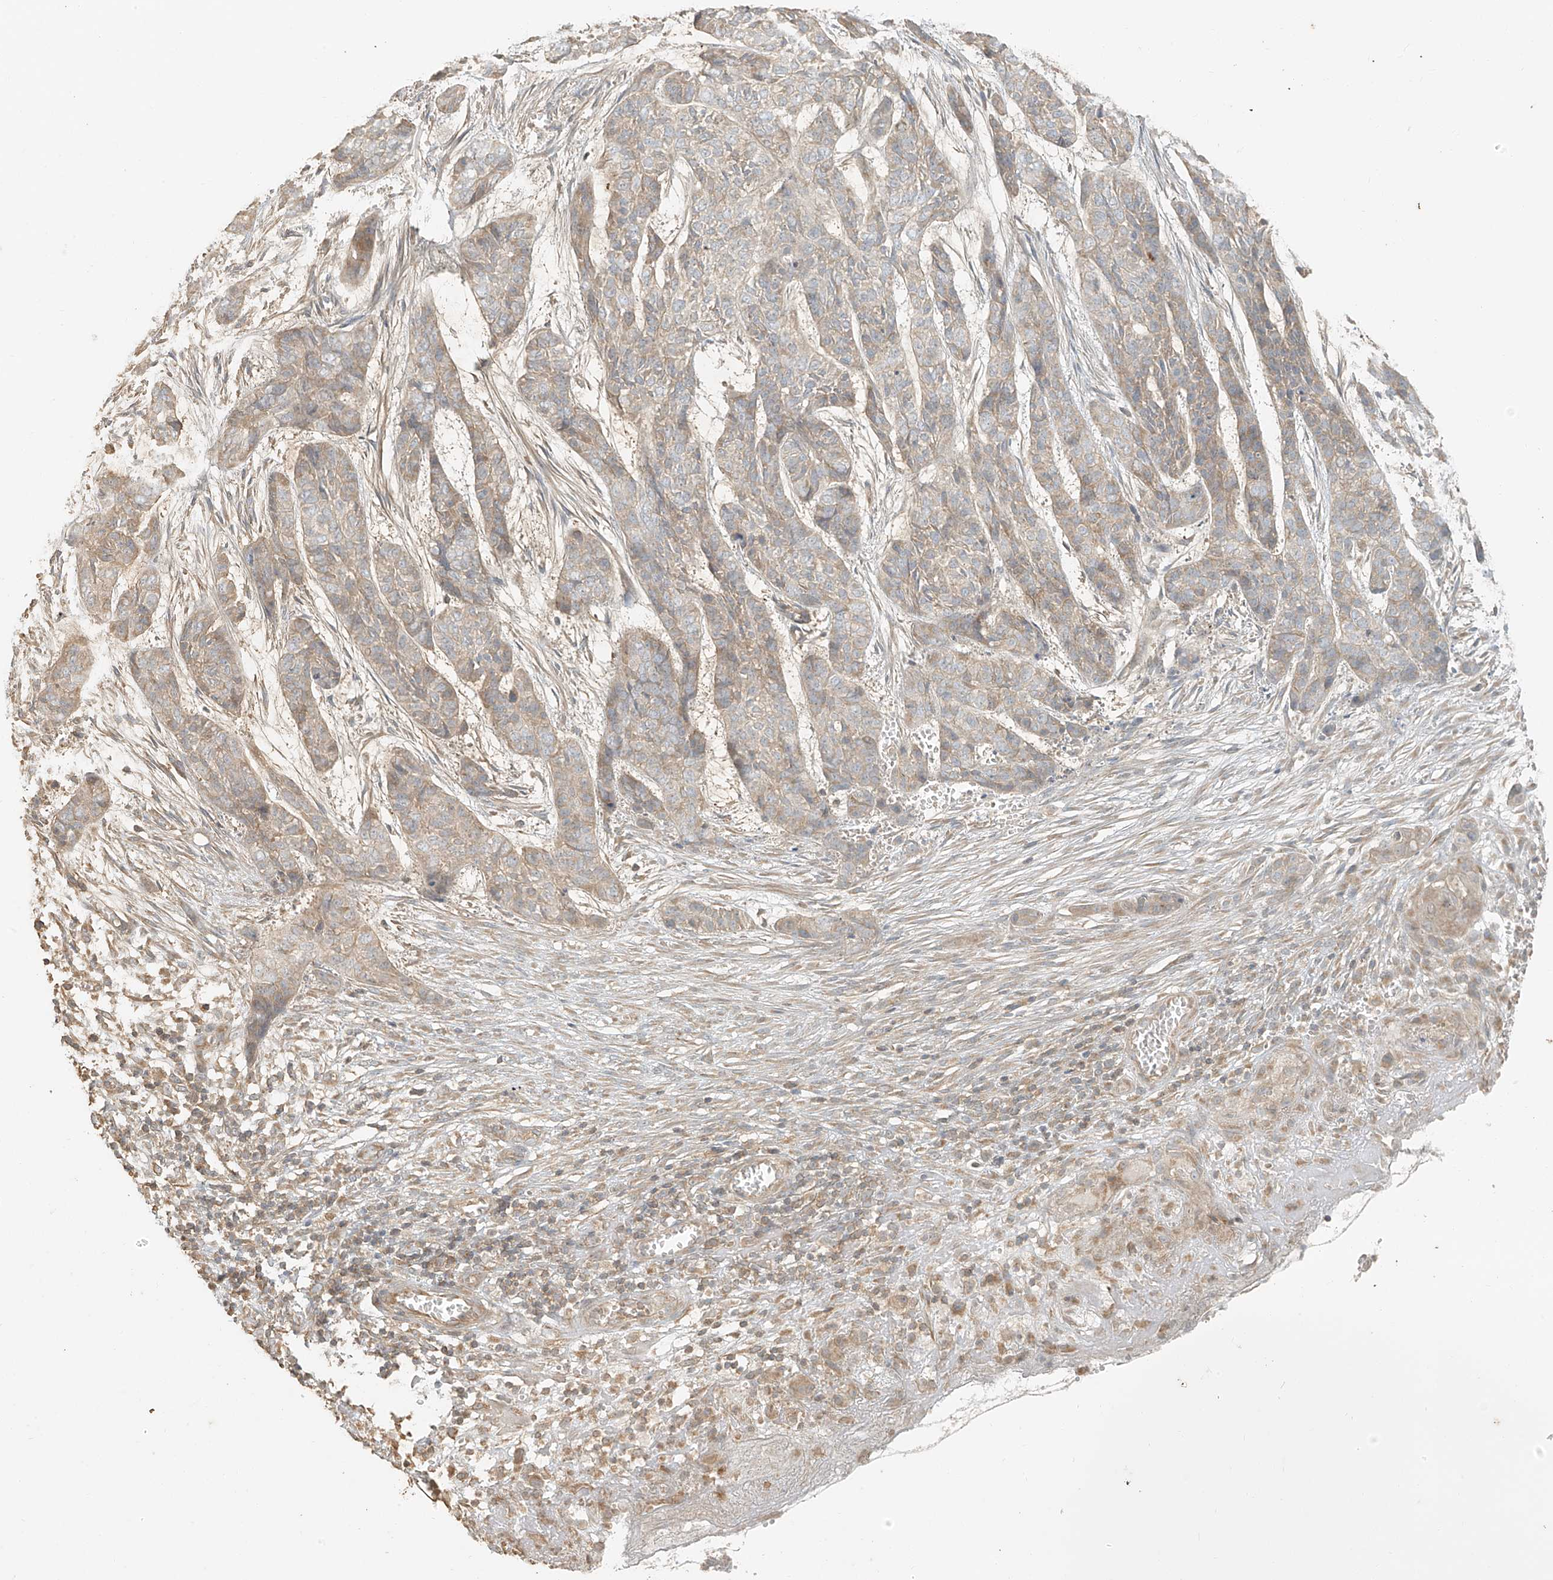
{"staining": {"intensity": "weak", "quantity": ">75%", "location": "cytoplasmic/membranous"}, "tissue": "skin cancer", "cell_type": "Tumor cells", "image_type": "cancer", "snomed": [{"axis": "morphology", "description": "Basal cell carcinoma"}, {"axis": "topography", "description": "Skin"}], "caption": "Immunohistochemistry (IHC) histopathology image of skin cancer (basal cell carcinoma) stained for a protein (brown), which reveals low levels of weak cytoplasmic/membranous expression in about >75% of tumor cells.", "gene": "ANKZF1", "patient": {"sex": "female", "age": 64}}